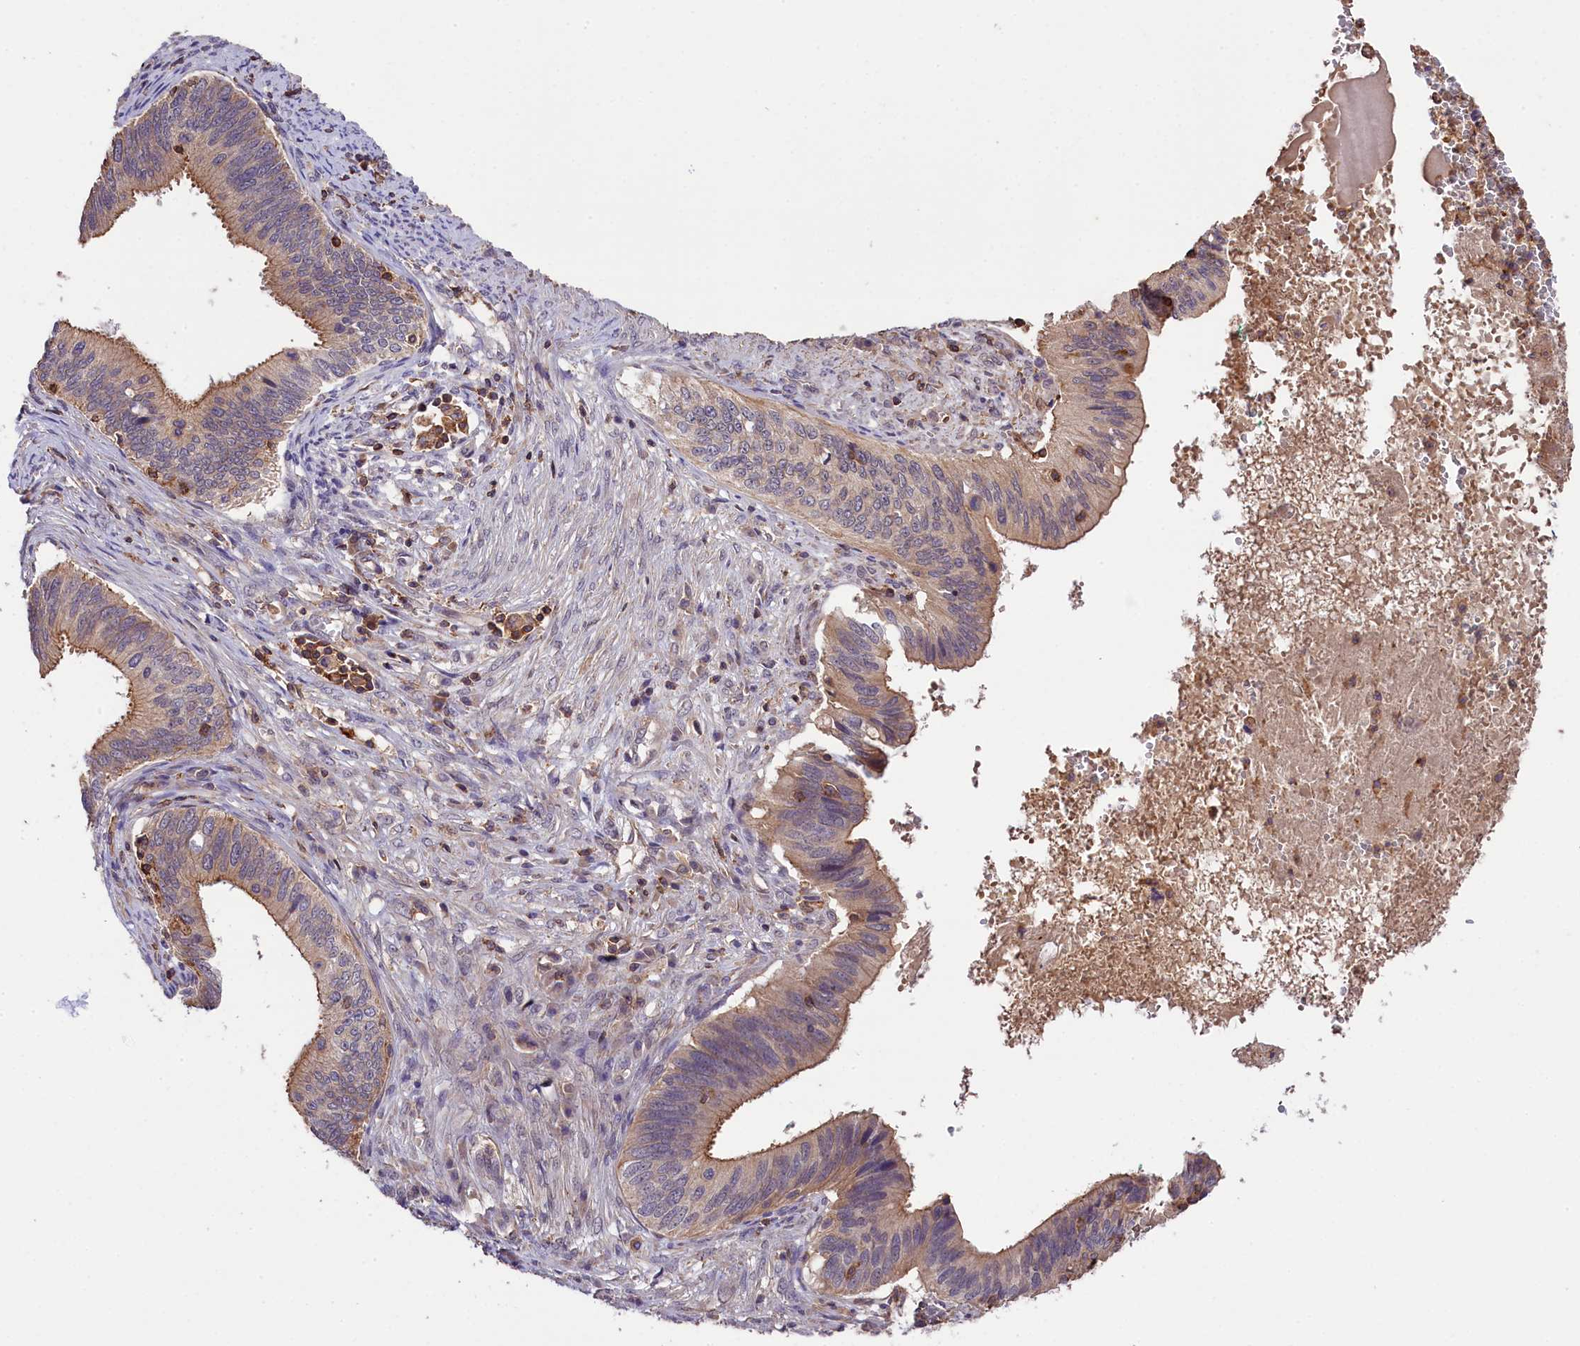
{"staining": {"intensity": "moderate", "quantity": ">75%", "location": "cytoplasmic/membranous"}, "tissue": "cervical cancer", "cell_type": "Tumor cells", "image_type": "cancer", "snomed": [{"axis": "morphology", "description": "Adenocarcinoma, NOS"}, {"axis": "topography", "description": "Cervix"}], "caption": "Moderate cytoplasmic/membranous expression is seen in about >75% of tumor cells in adenocarcinoma (cervical).", "gene": "SKIDA1", "patient": {"sex": "female", "age": 42}}